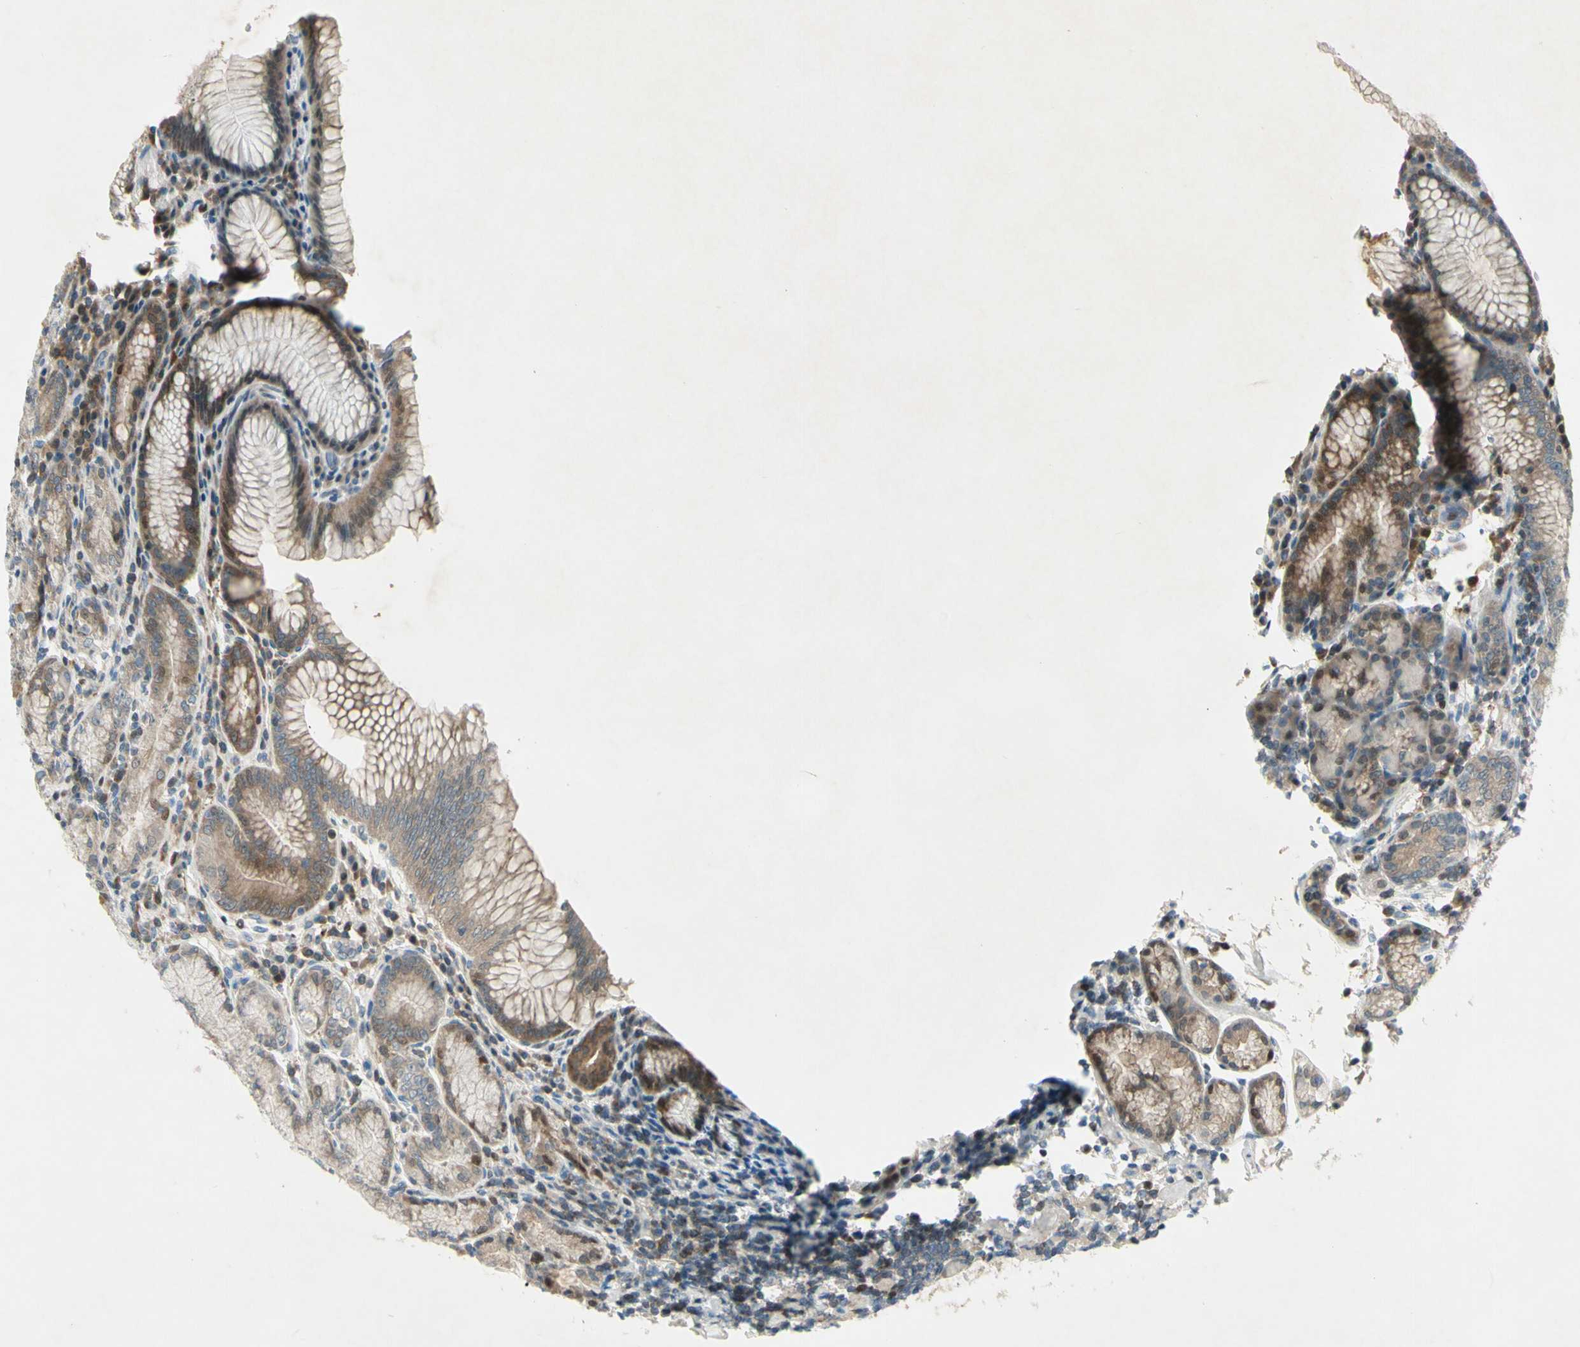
{"staining": {"intensity": "moderate", "quantity": ">75%", "location": "cytoplasmic/membranous"}, "tissue": "stomach", "cell_type": "Glandular cells", "image_type": "normal", "snomed": [{"axis": "morphology", "description": "Normal tissue, NOS"}, {"axis": "topography", "description": "Stomach, lower"}], "caption": "Stomach stained with DAB (3,3'-diaminobenzidine) immunohistochemistry shows medium levels of moderate cytoplasmic/membranous positivity in about >75% of glandular cells.", "gene": "C1orf159", "patient": {"sex": "female", "age": 76}}